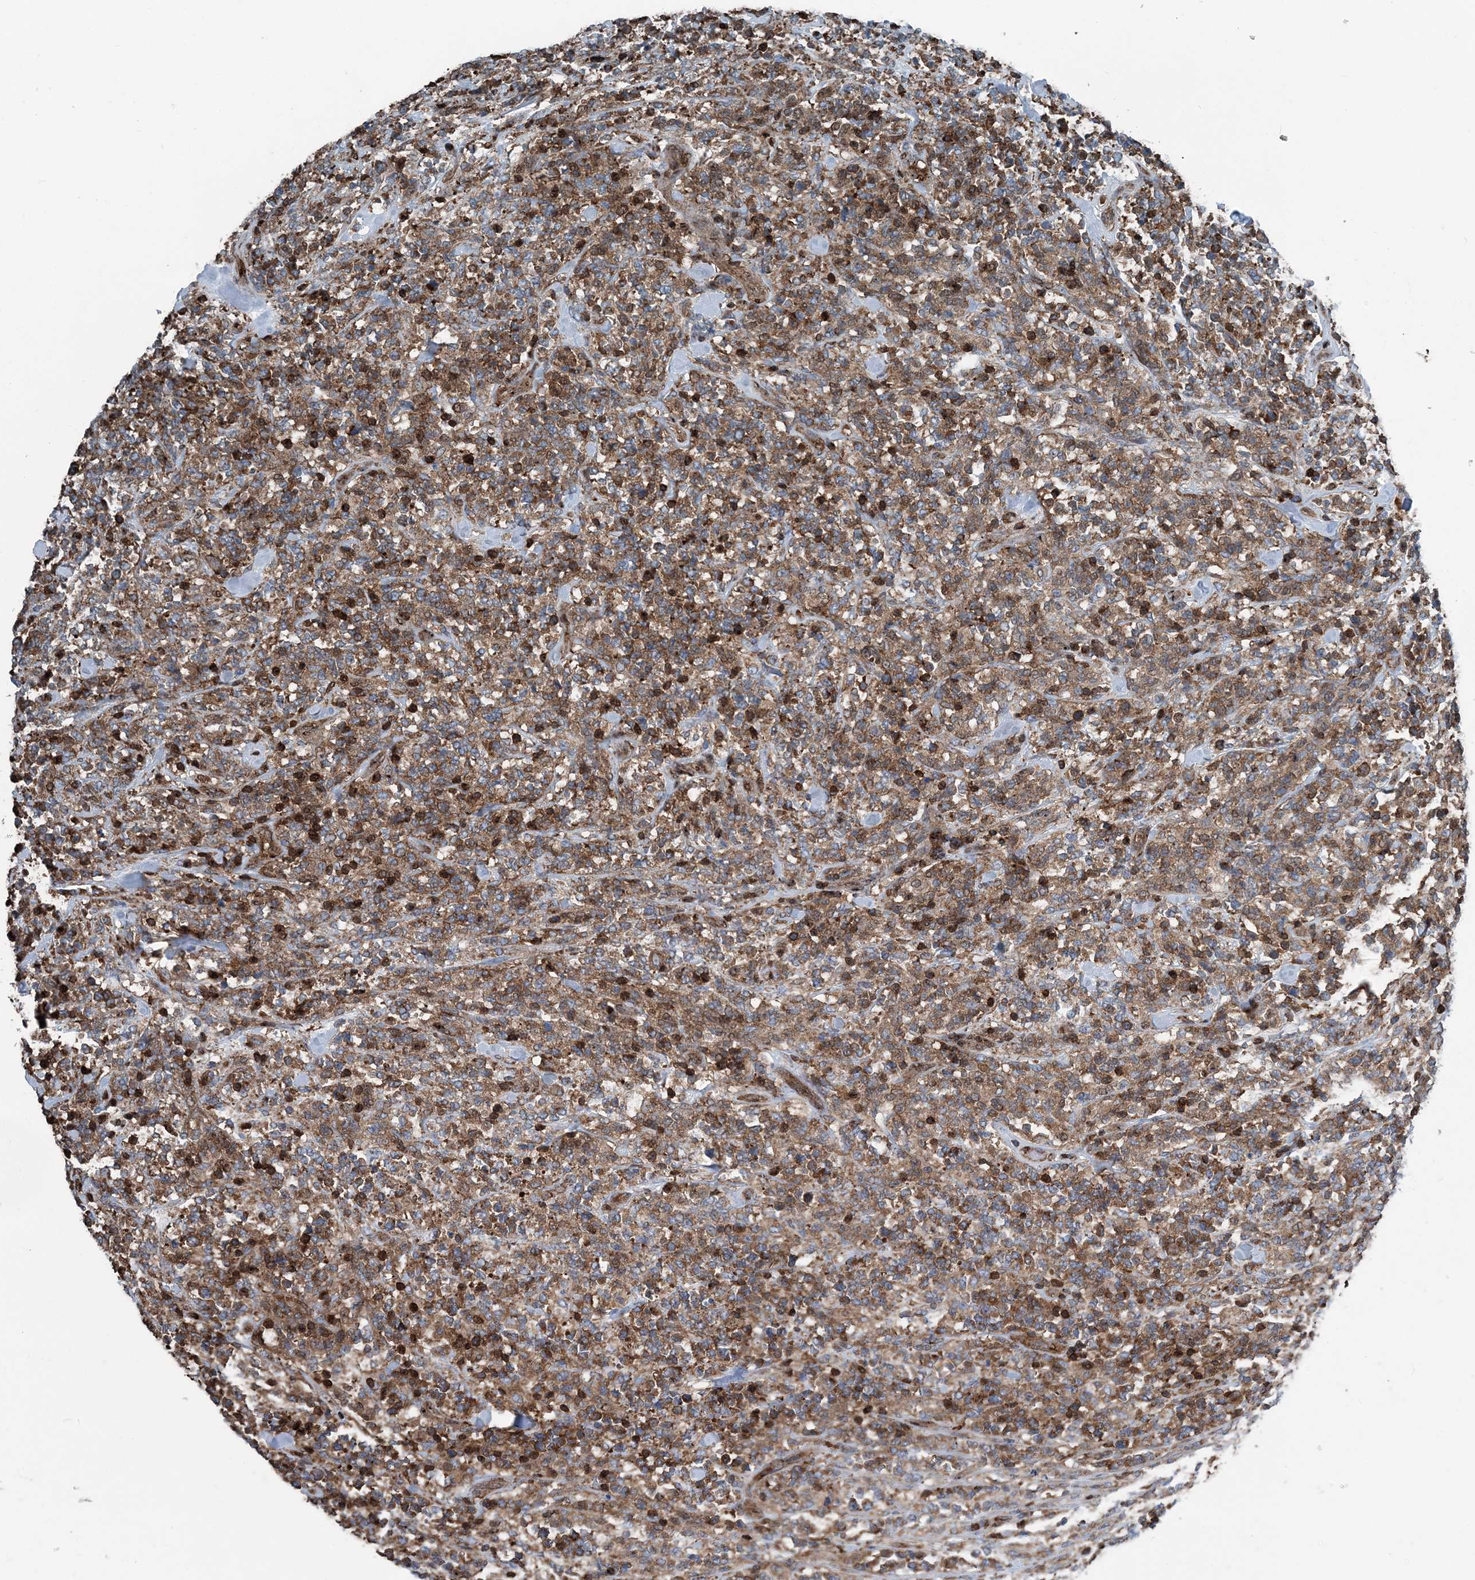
{"staining": {"intensity": "moderate", "quantity": ">75%", "location": "cytoplasmic/membranous"}, "tissue": "lymphoma", "cell_type": "Tumor cells", "image_type": "cancer", "snomed": [{"axis": "morphology", "description": "Malignant lymphoma, non-Hodgkin's type, High grade"}, {"axis": "topography", "description": "Soft tissue"}], "caption": "A micrograph of malignant lymphoma, non-Hodgkin's type (high-grade) stained for a protein displays moderate cytoplasmic/membranous brown staining in tumor cells. Nuclei are stained in blue.", "gene": "CFL1", "patient": {"sex": "male", "age": 18}}